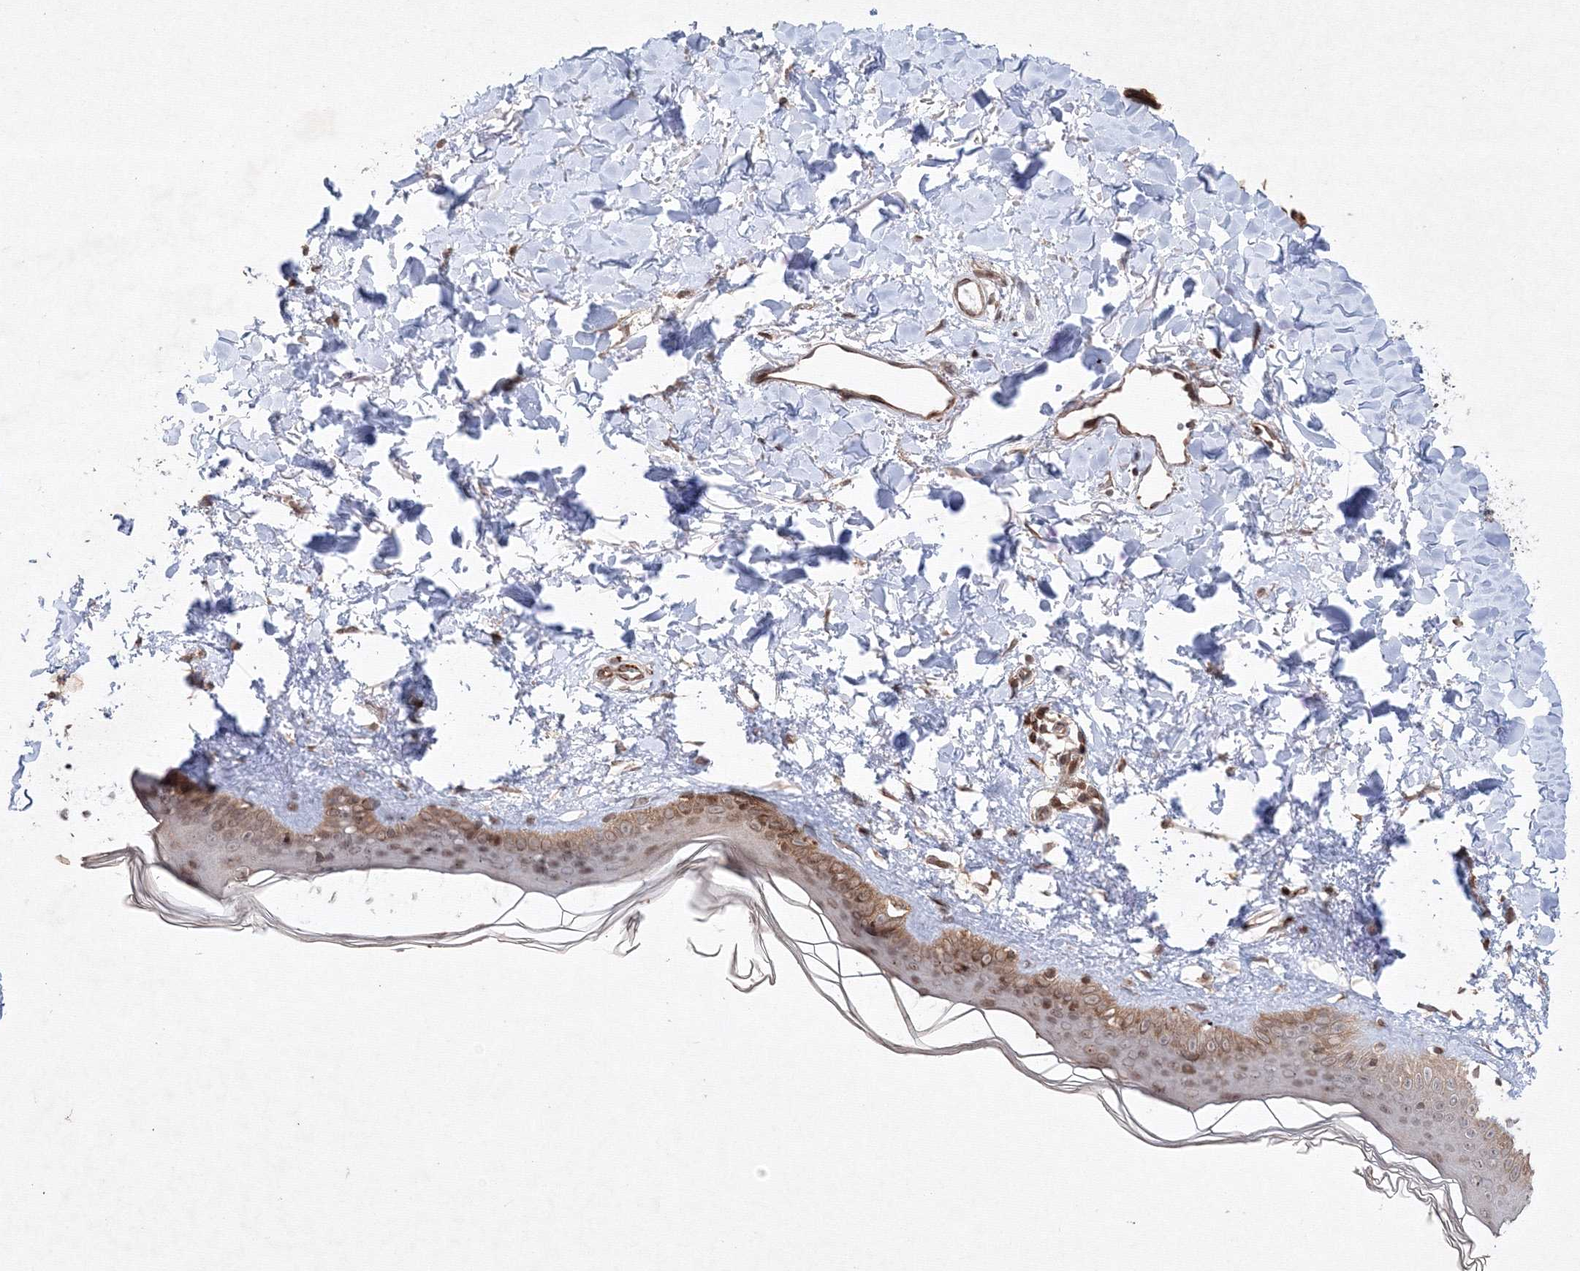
{"staining": {"intensity": "moderate", "quantity": ">75%", "location": "cytoplasmic/membranous"}, "tissue": "skin", "cell_type": "Fibroblasts", "image_type": "normal", "snomed": [{"axis": "morphology", "description": "Normal tissue, NOS"}, {"axis": "topography", "description": "Skin"}], "caption": "The image demonstrates staining of normal skin, revealing moderate cytoplasmic/membranous protein staining (brown color) within fibroblasts. Nuclei are stained in blue.", "gene": "MKRN2", "patient": {"sex": "female", "age": 58}}